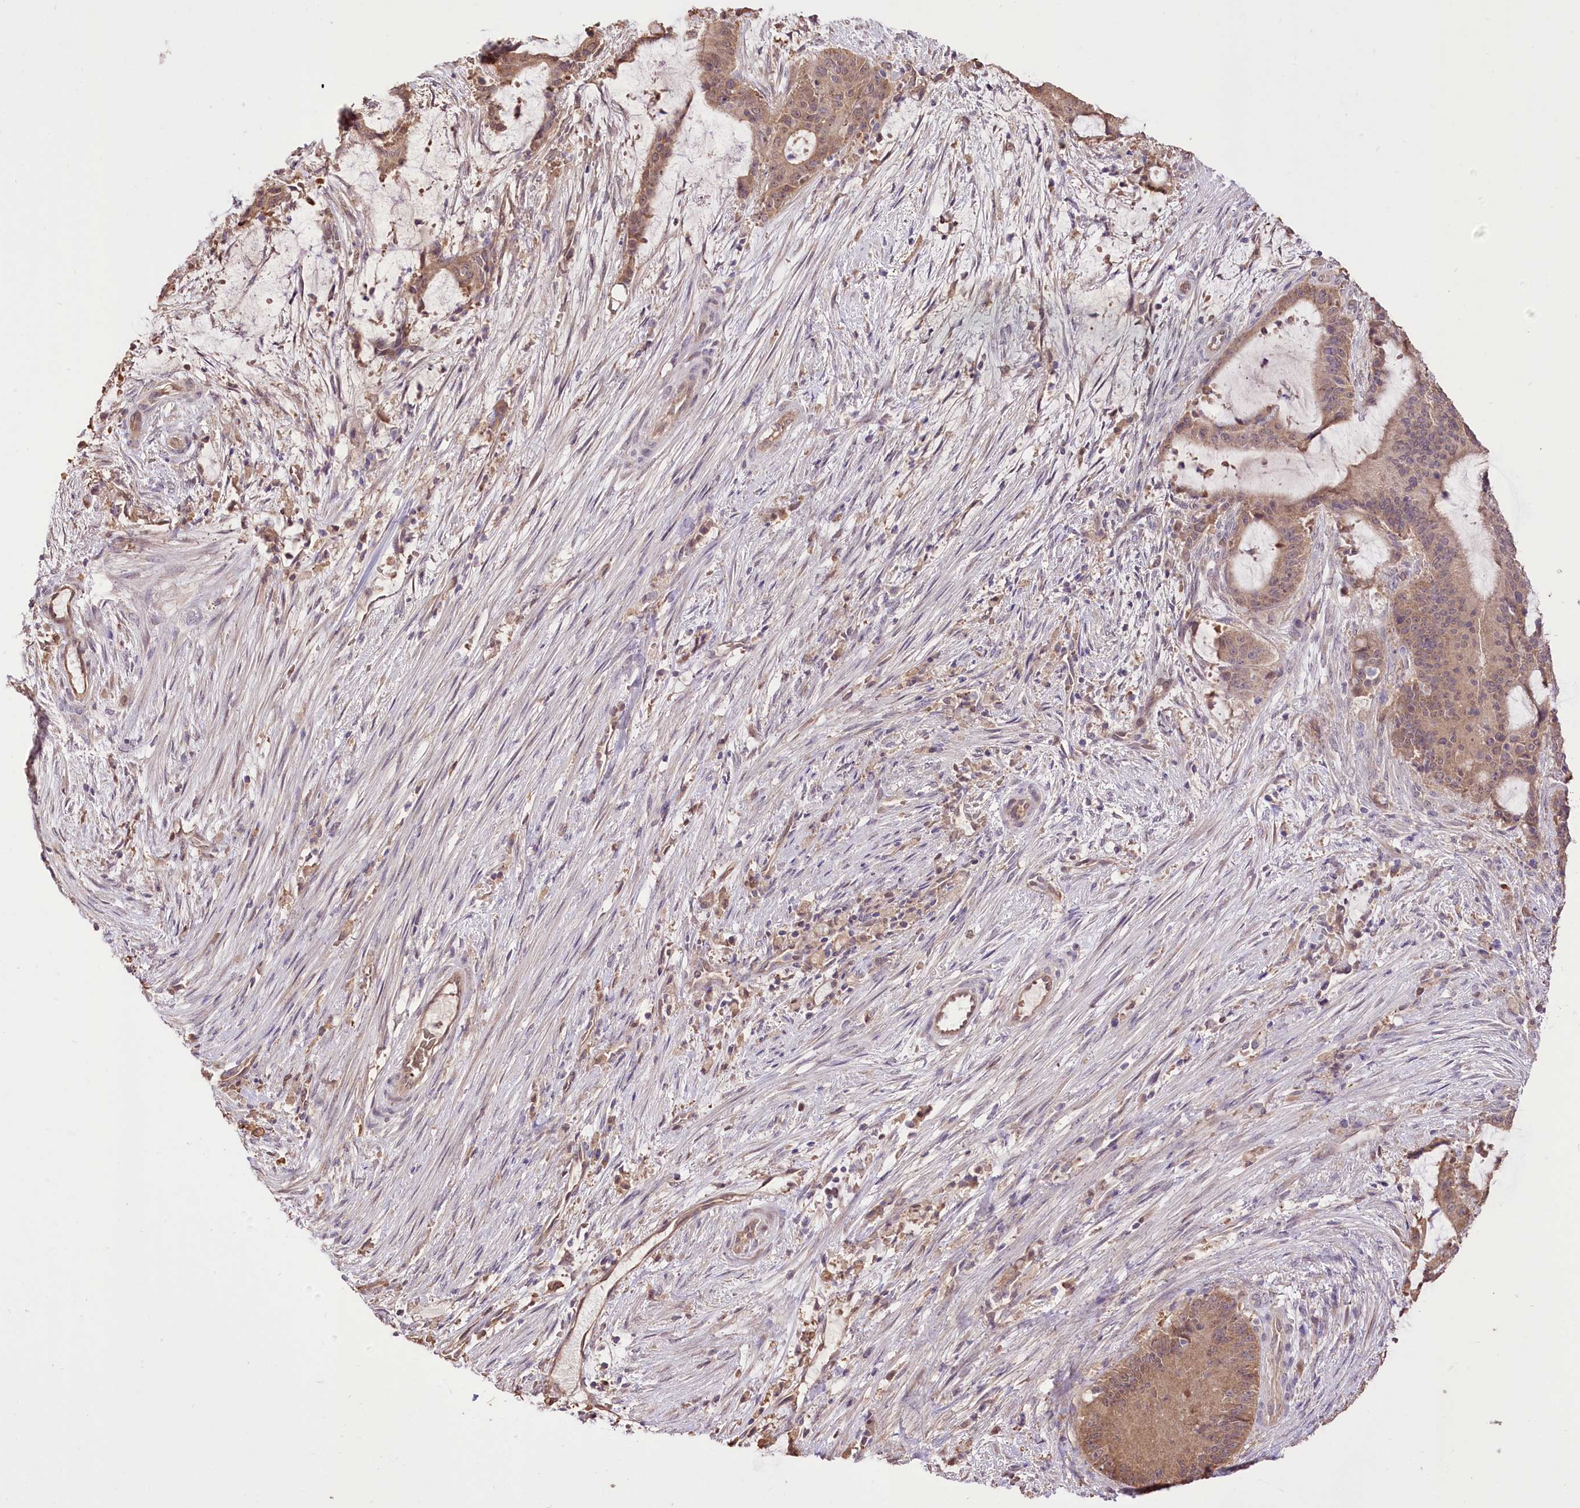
{"staining": {"intensity": "moderate", "quantity": ">75%", "location": "cytoplasmic/membranous"}, "tissue": "liver cancer", "cell_type": "Tumor cells", "image_type": "cancer", "snomed": [{"axis": "morphology", "description": "Normal tissue, NOS"}, {"axis": "morphology", "description": "Cholangiocarcinoma"}, {"axis": "topography", "description": "Liver"}, {"axis": "topography", "description": "Peripheral nerve tissue"}], "caption": "Immunohistochemical staining of human cholangiocarcinoma (liver) reveals moderate cytoplasmic/membranous protein expression in about >75% of tumor cells.", "gene": "R3HDM2", "patient": {"sex": "female", "age": 73}}